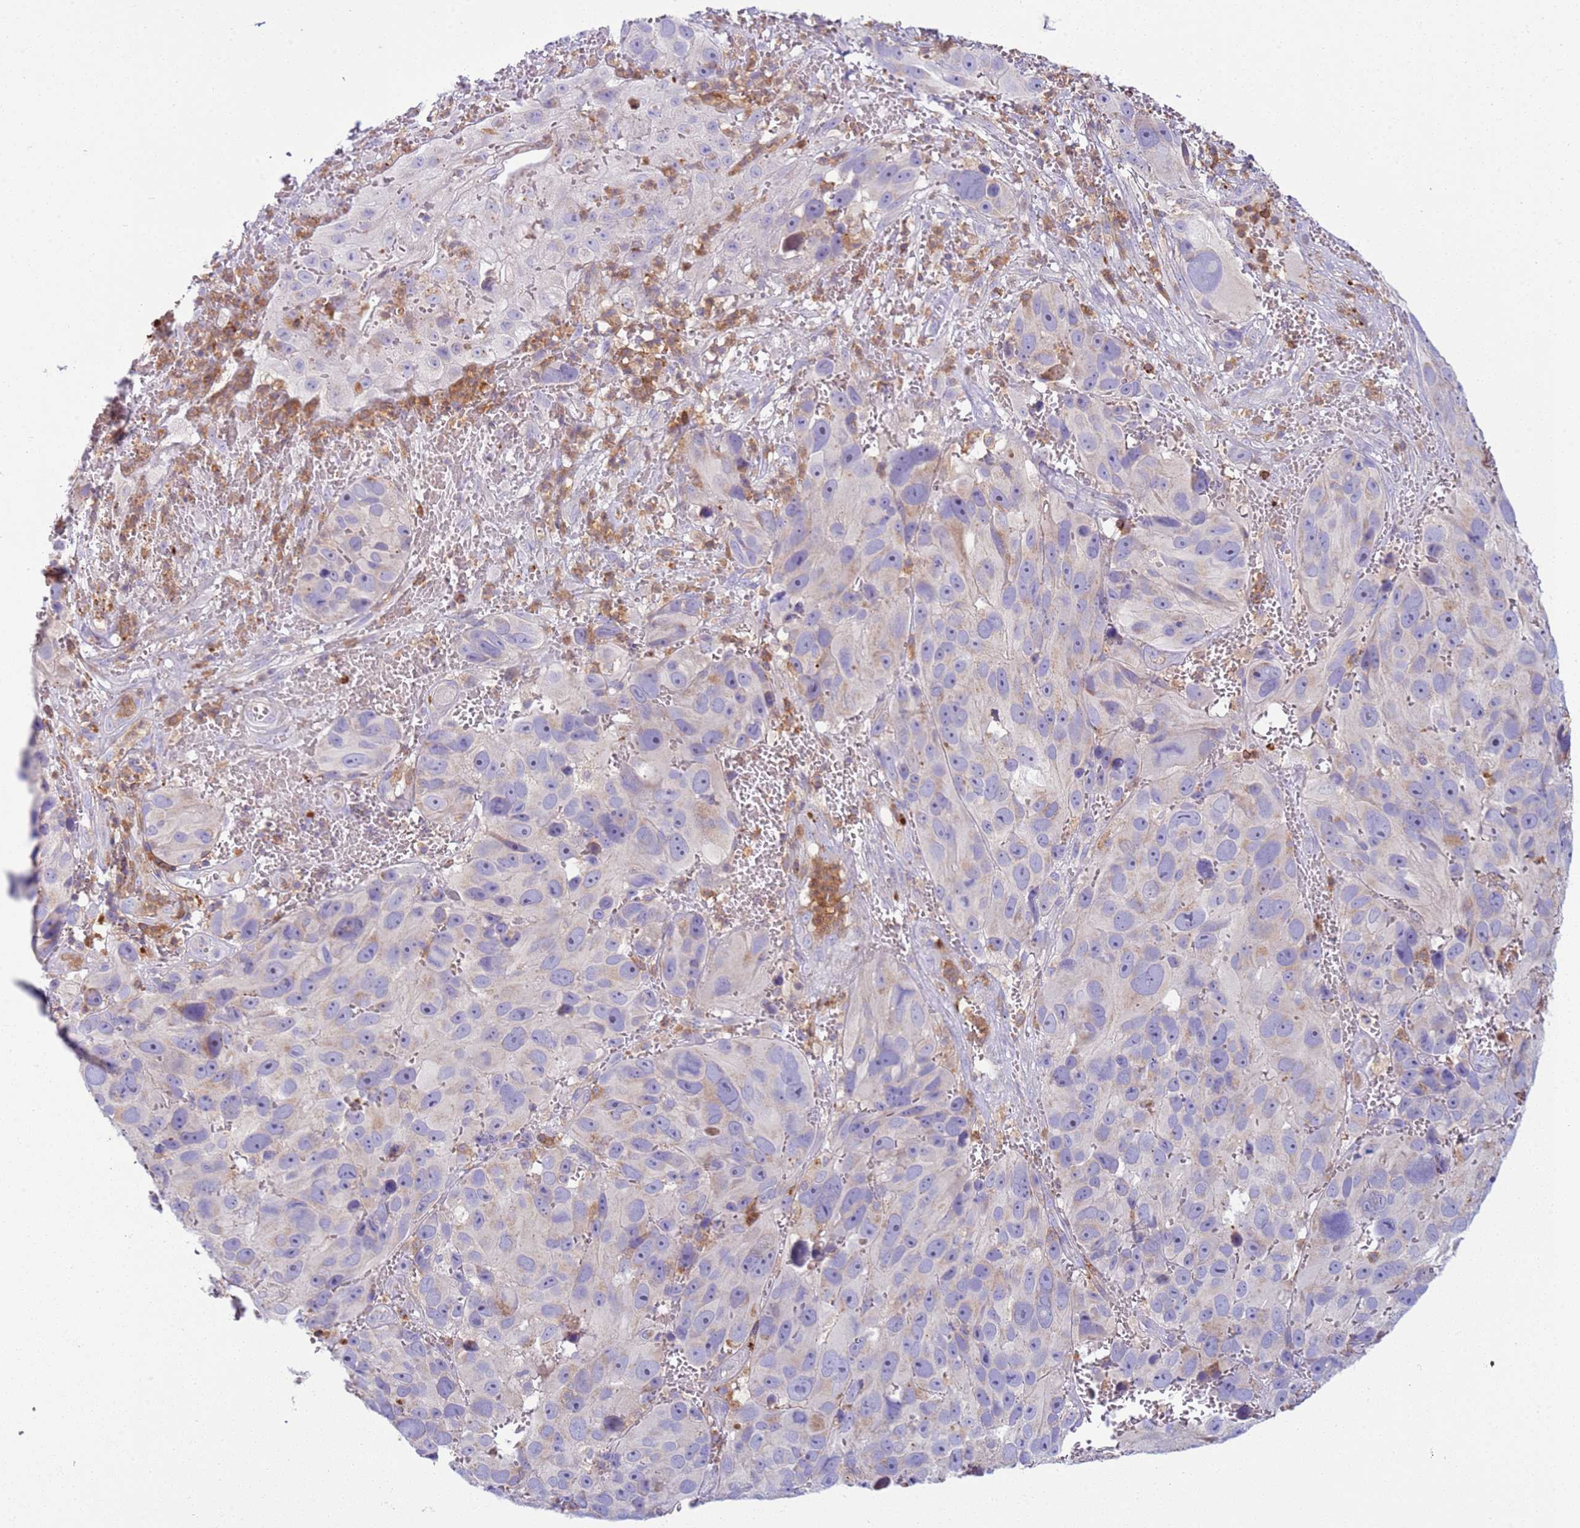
{"staining": {"intensity": "negative", "quantity": "none", "location": "none"}, "tissue": "melanoma", "cell_type": "Tumor cells", "image_type": "cancer", "snomed": [{"axis": "morphology", "description": "Malignant melanoma, NOS"}, {"axis": "topography", "description": "Skin"}], "caption": "A histopathology image of human melanoma is negative for staining in tumor cells.", "gene": "TTPAL", "patient": {"sex": "male", "age": 84}}